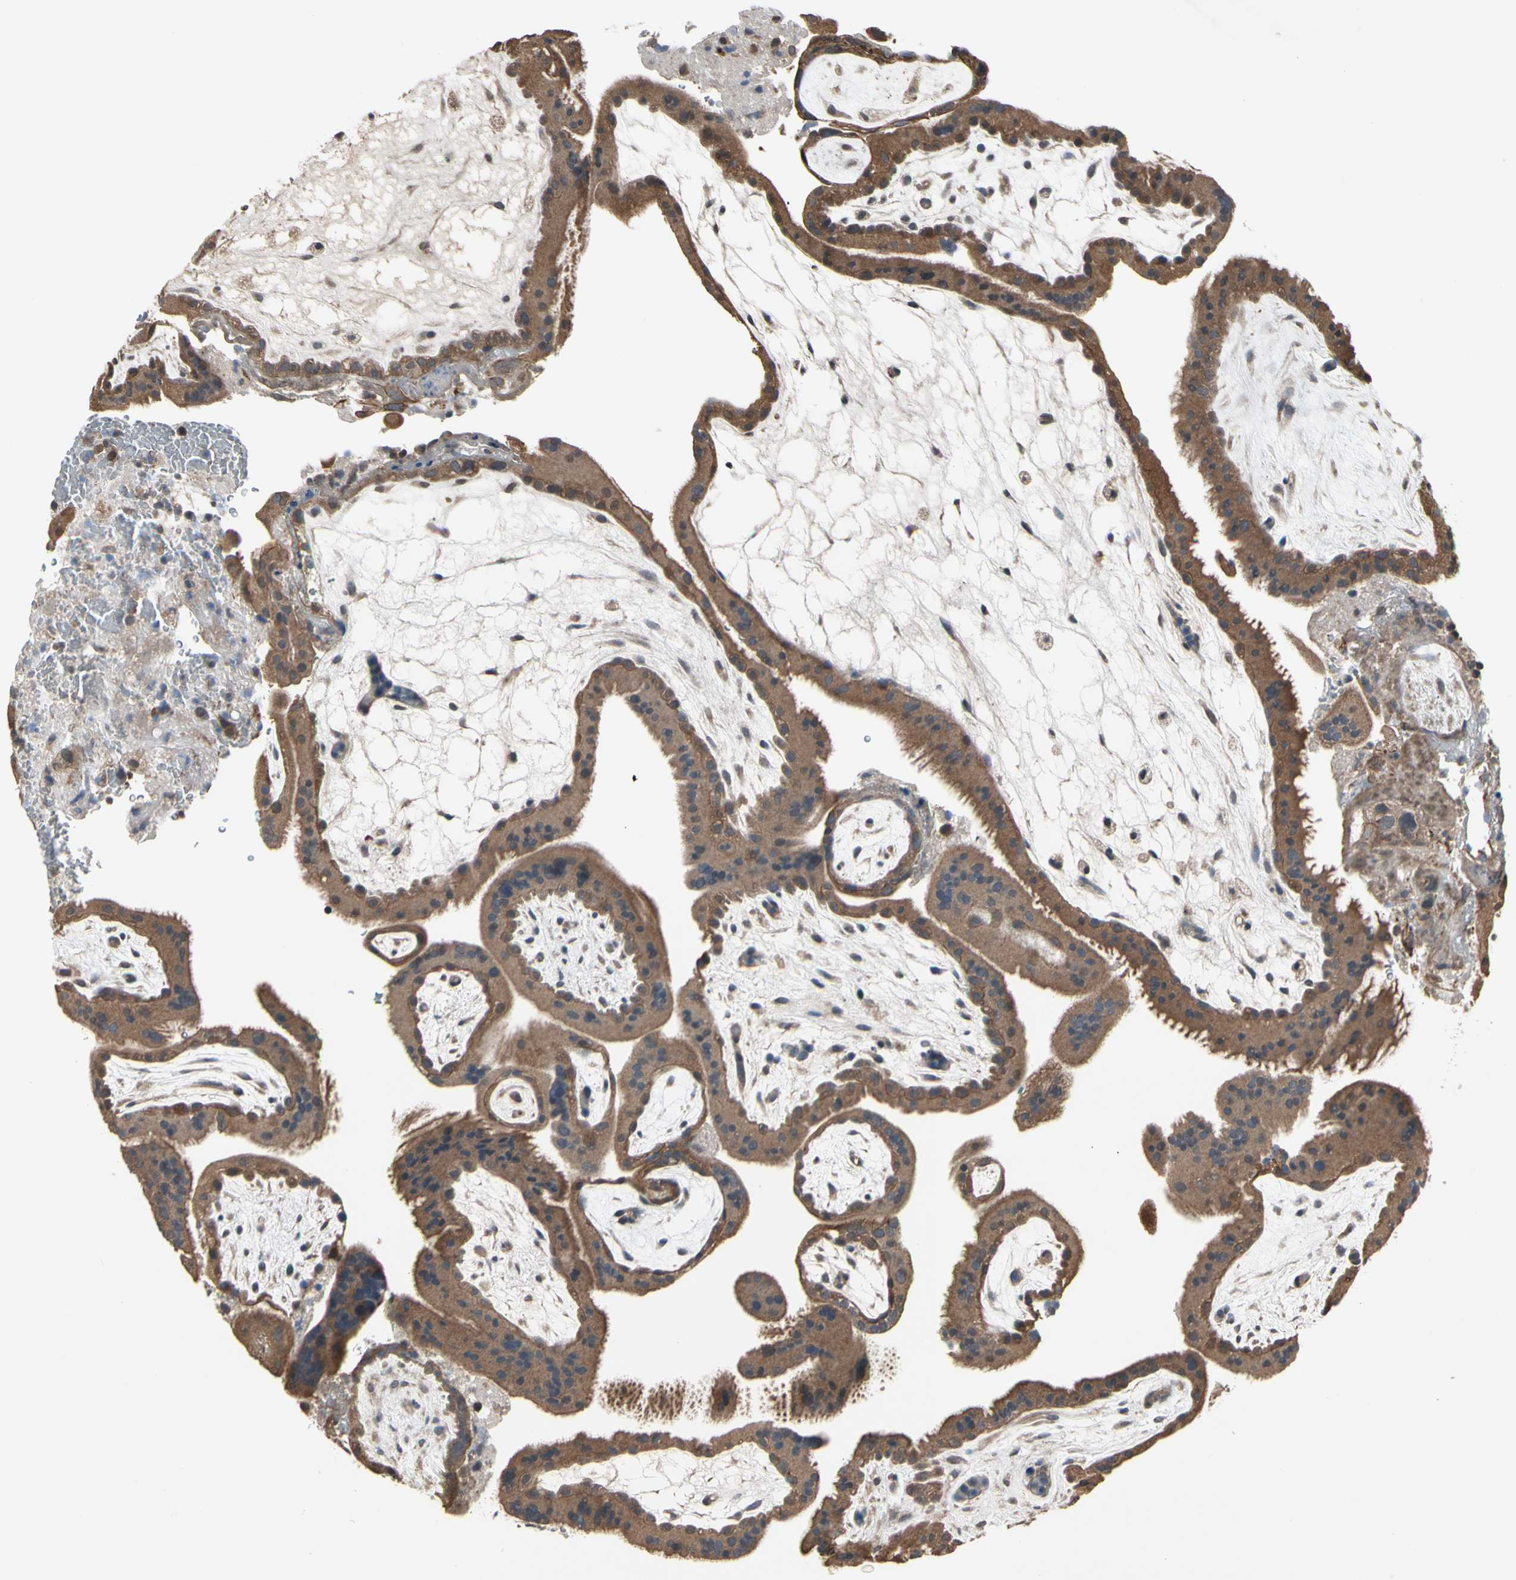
{"staining": {"intensity": "moderate", "quantity": ">75%", "location": "cytoplasmic/membranous"}, "tissue": "placenta", "cell_type": "Trophoblastic cells", "image_type": "normal", "snomed": [{"axis": "morphology", "description": "Normal tissue, NOS"}, {"axis": "topography", "description": "Placenta"}], "caption": "Placenta stained with DAB (3,3'-diaminobenzidine) IHC exhibits medium levels of moderate cytoplasmic/membranous staining in approximately >75% of trophoblastic cells.", "gene": "PNPLA7", "patient": {"sex": "female", "age": 19}}